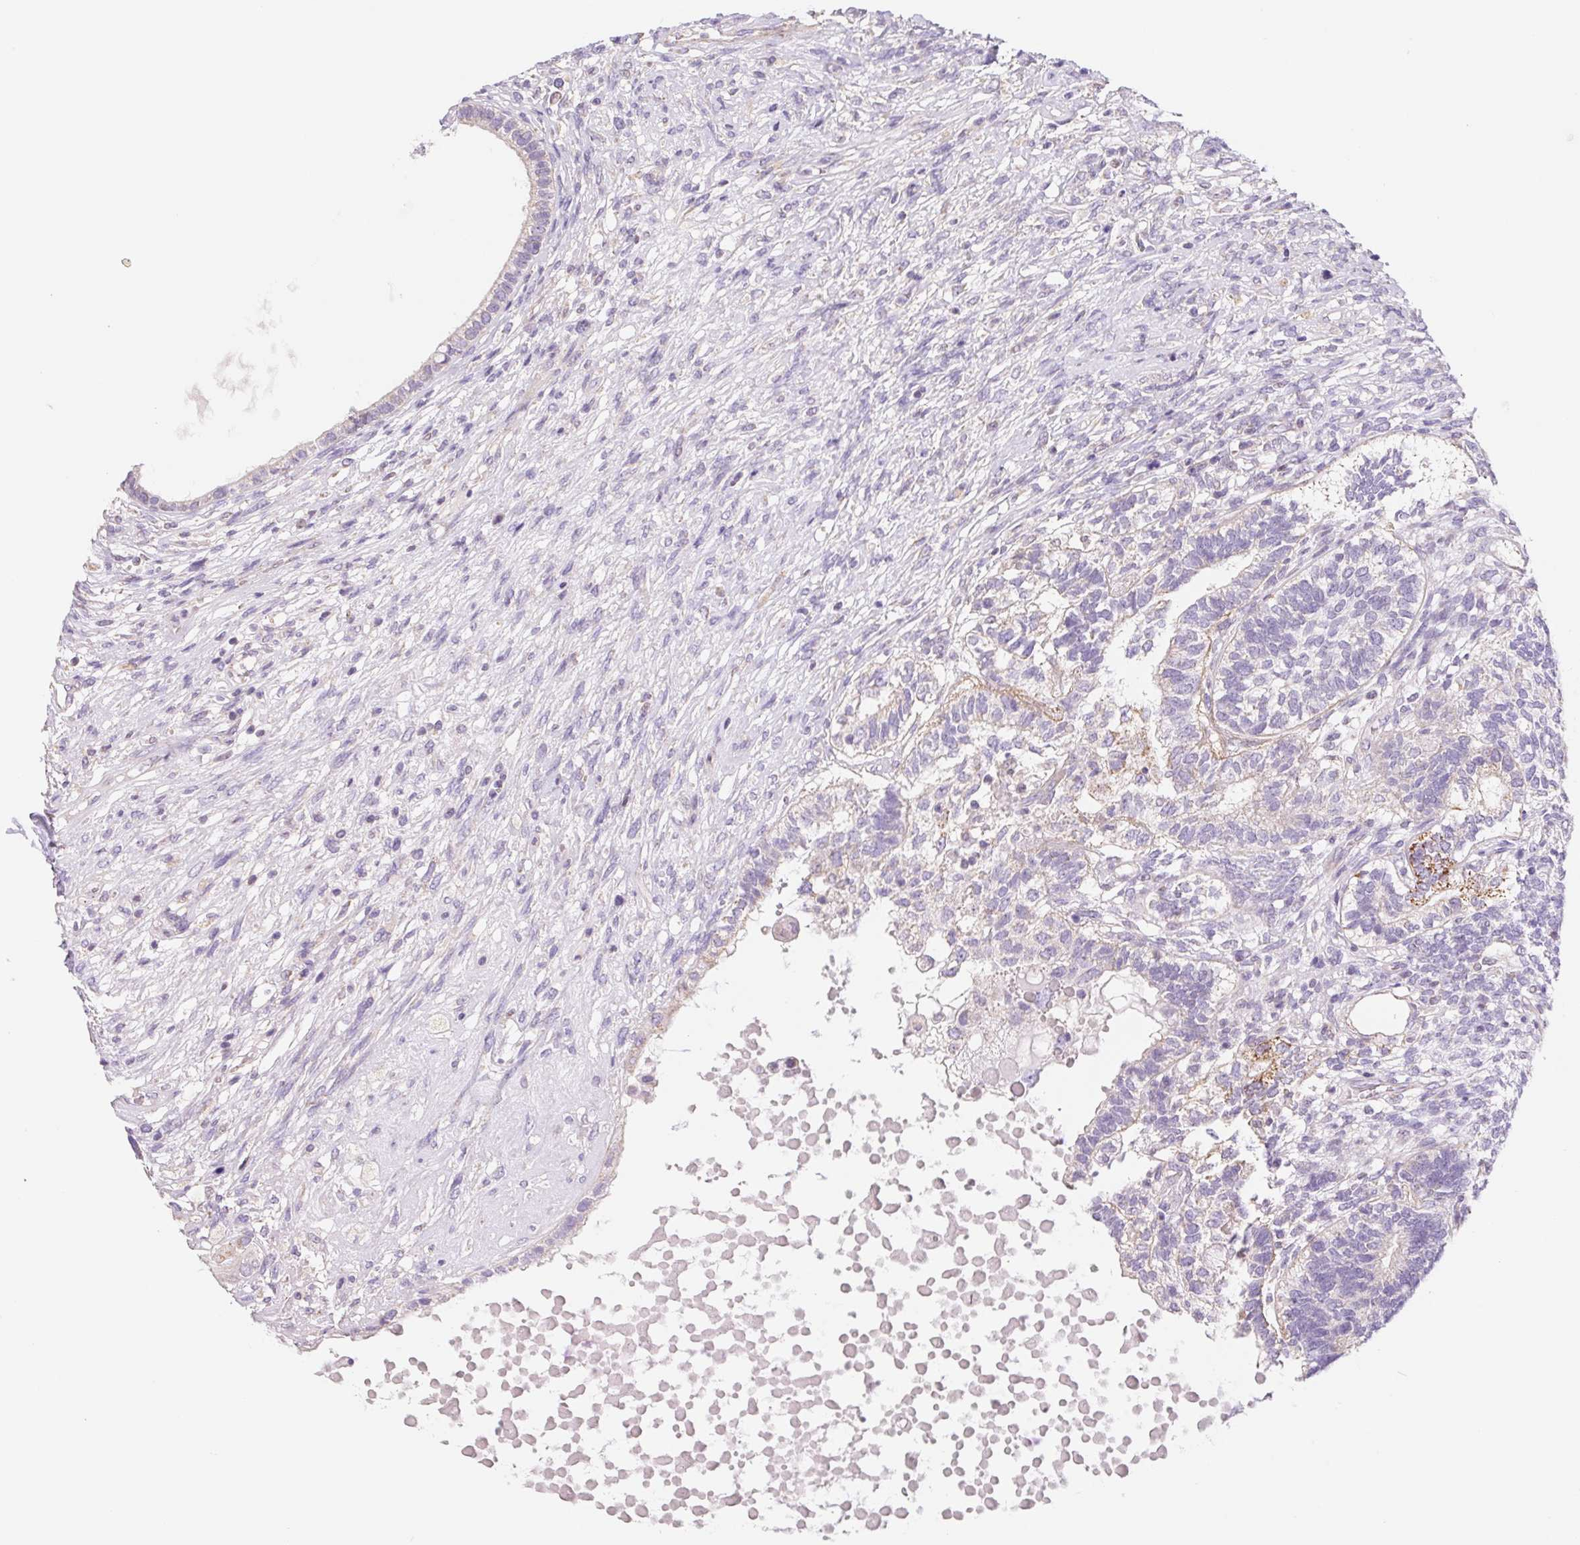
{"staining": {"intensity": "weak", "quantity": "<25%", "location": "cytoplasmic/membranous"}, "tissue": "testis cancer", "cell_type": "Tumor cells", "image_type": "cancer", "snomed": [{"axis": "morphology", "description": "Seminoma, NOS"}, {"axis": "morphology", "description": "Carcinoma, Embryonal, NOS"}, {"axis": "topography", "description": "Testis"}], "caption": "DAB (3,3'-diaminobenzidine) immunohistochemical staining of human testis cancer (seminoma) demonstrates no significant staining in tumor cells.", "gene": "FKBP6", "patient": {"sex": "male", "age": 41}}